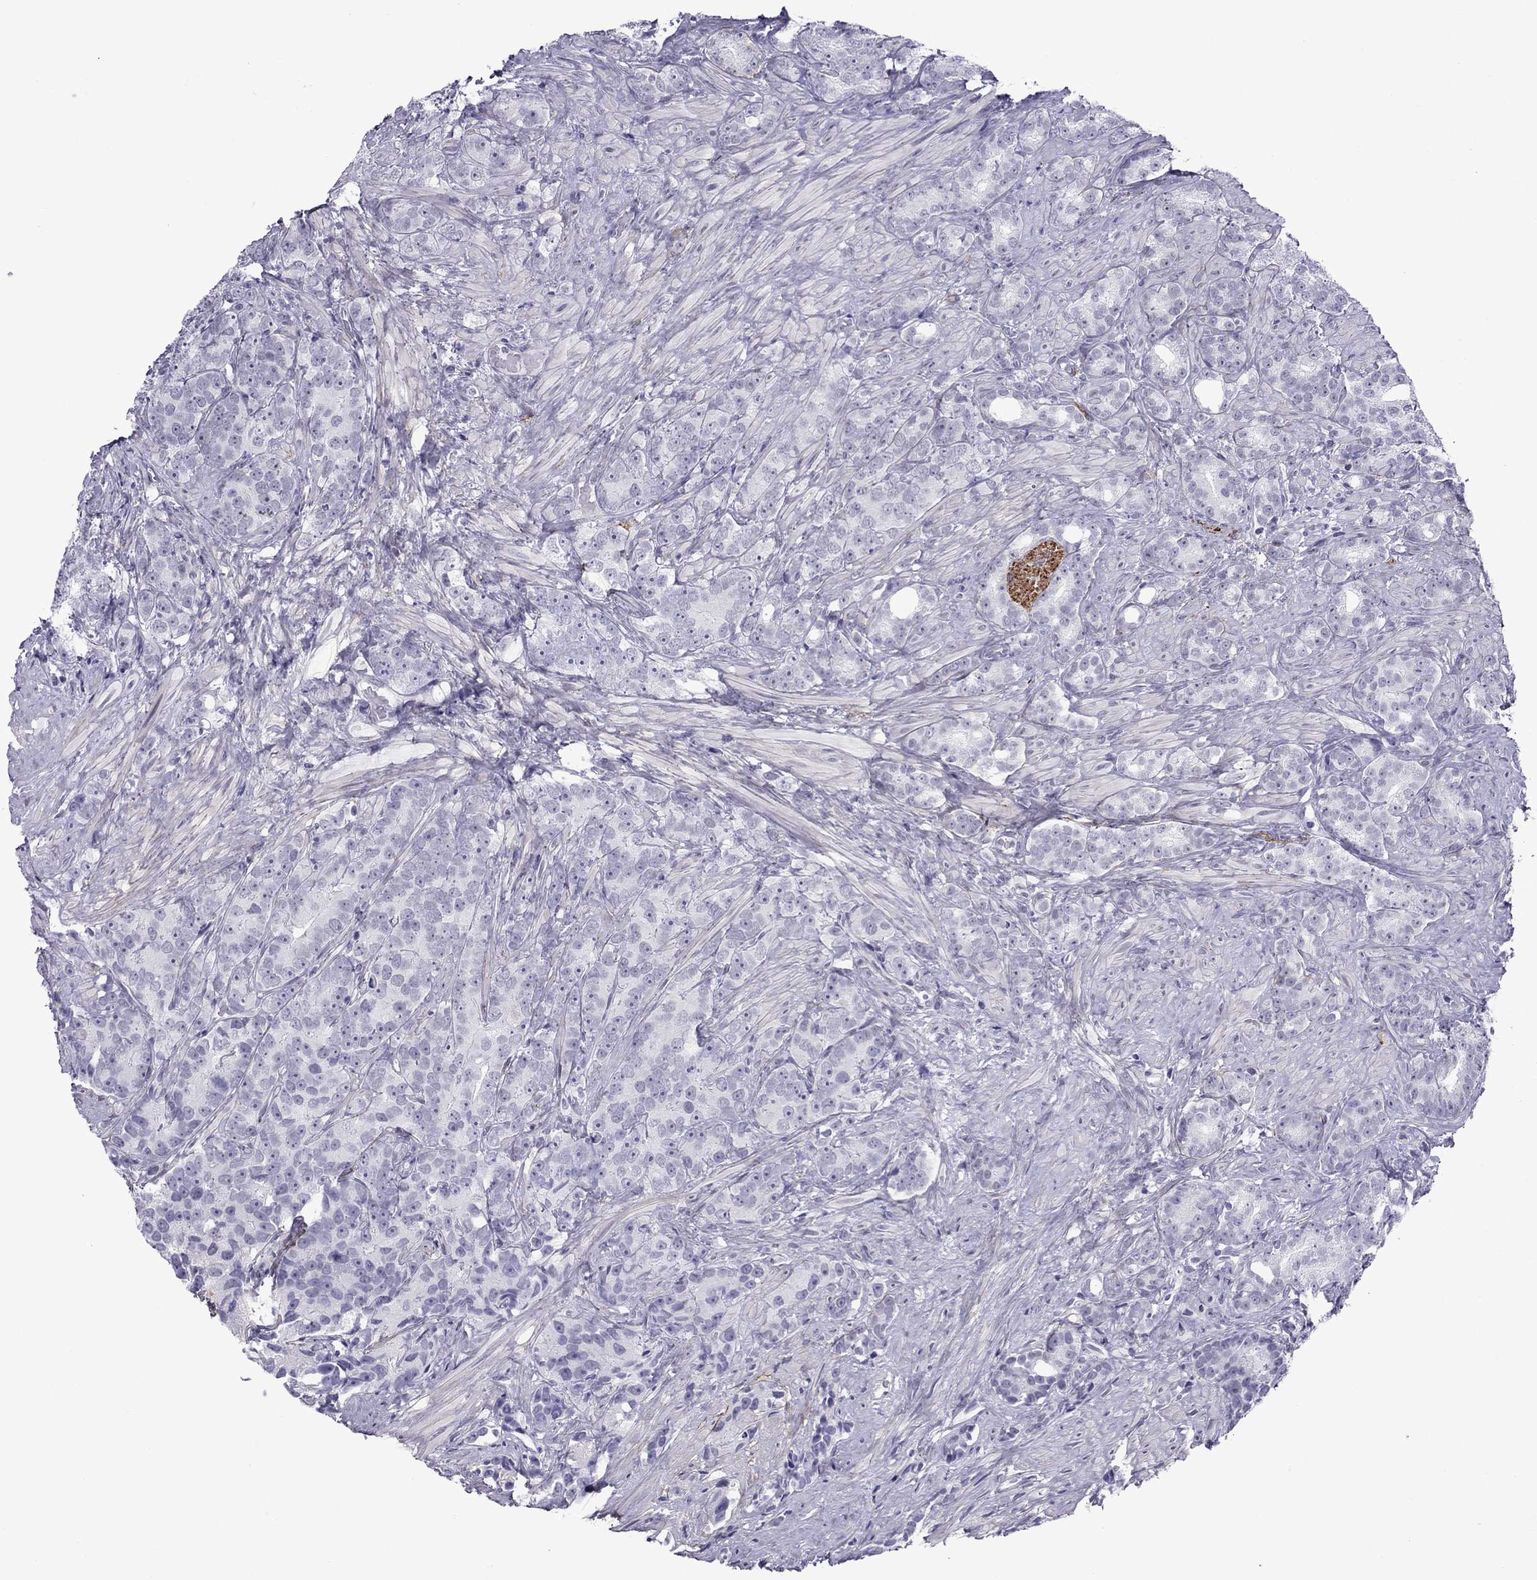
{"staining": {"intensity": "negative", "quantity": "none", "location": "none"}, "tissue": "prostate cancer", "cell_type": "Tumor cells", "image_type": "cancer", "snomed": [{"axis": "morphology", "description": "Adenocarcinoma, High grade"}, {"axis": "topography", "description": "Prostate"}], "caption": "IHC micrograph of neoplastic tissue: prostate adenocarcinoma (high-grade) stained with DAB displays no significant protein expression in tumor cells.", "gene": "ZNF646", "patient": {"sex": "male", "age": 90}}